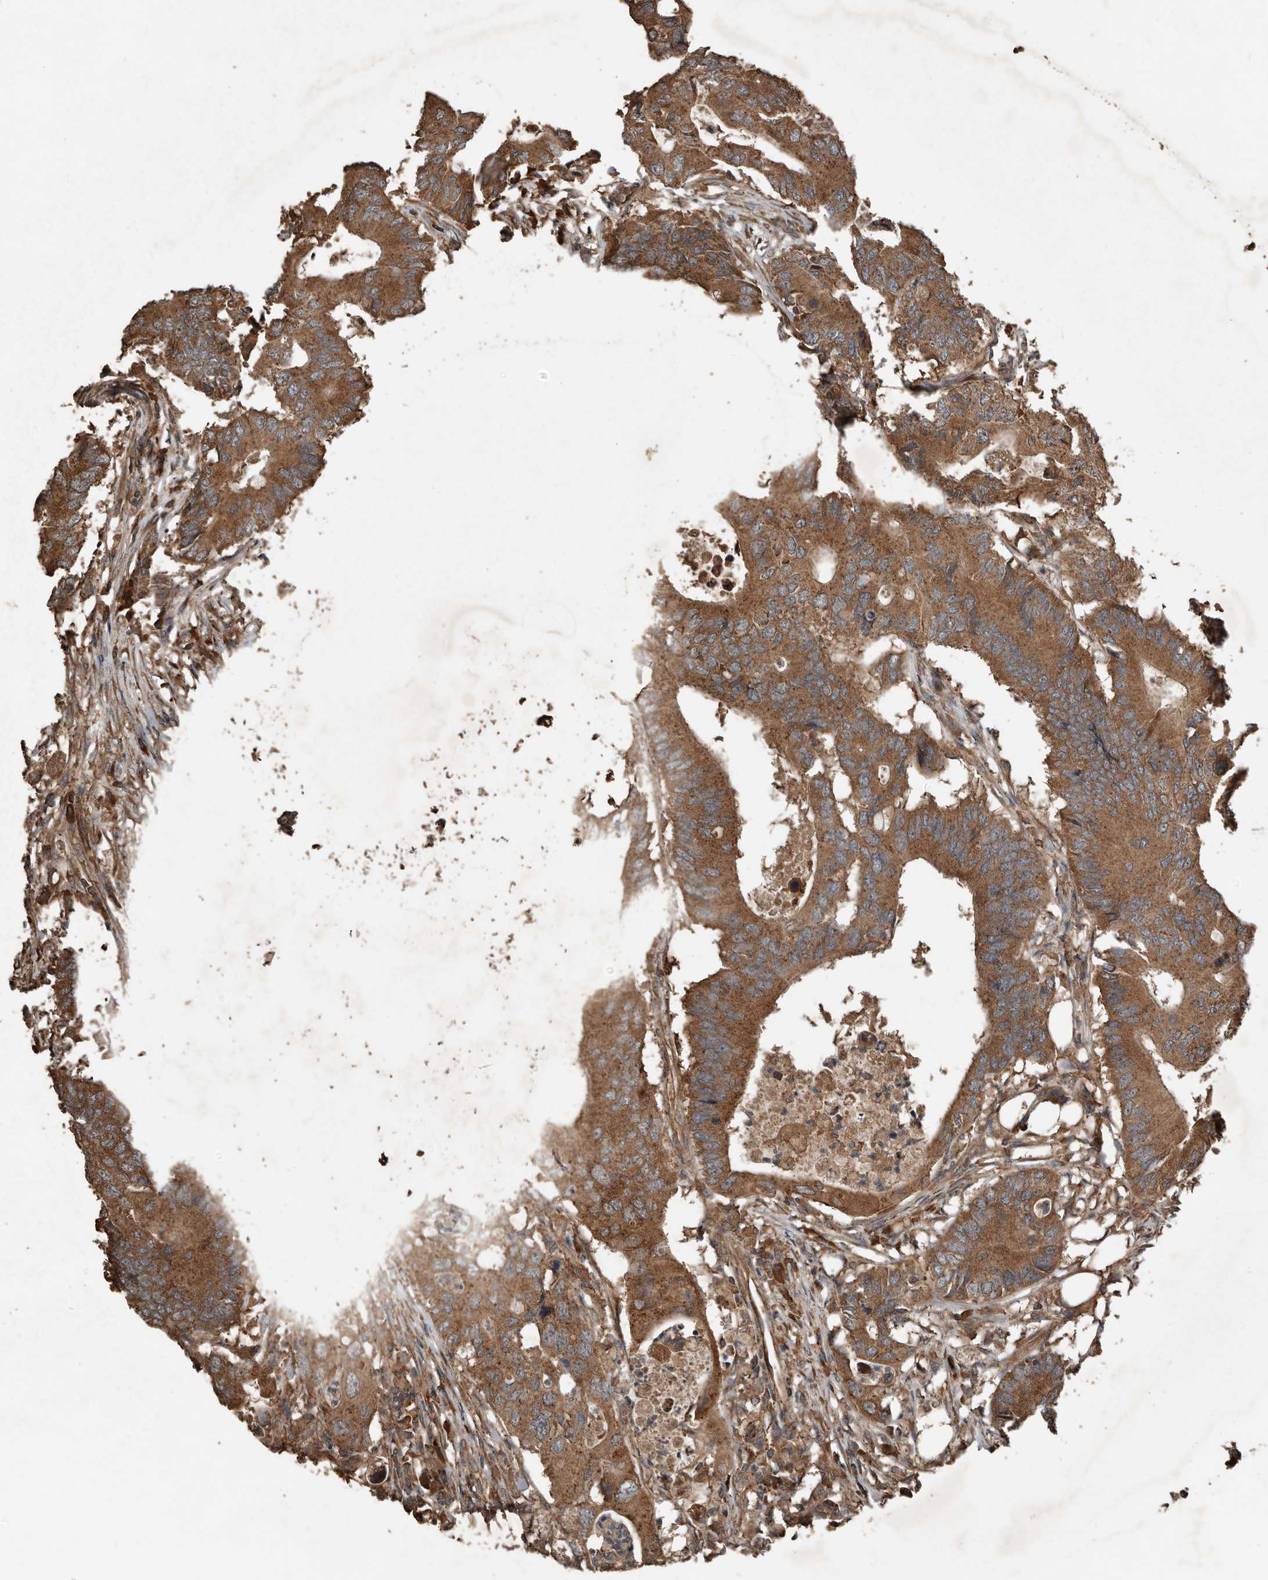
{"staining": {"intensity": "strong", "quantity": ">75%", "location": "cytoplasmic/membranous"}, "tissue": "colorectal cancer", "cell_type": "Tumor cells", "image_type": "cancer", "snomed": [{"axis": "morphology", "description": "Adenocarcinoma, NOS"}, {"axis": "topography", "description": "Colon"}], "caption": "A high amount of strong cytoplasmic/membranous expression is appreciated in approximately >75% of tumor cells in colorectal cancer tissue.", "gene": "RNF207", "patient": {"sex": "male", "age": 71}}